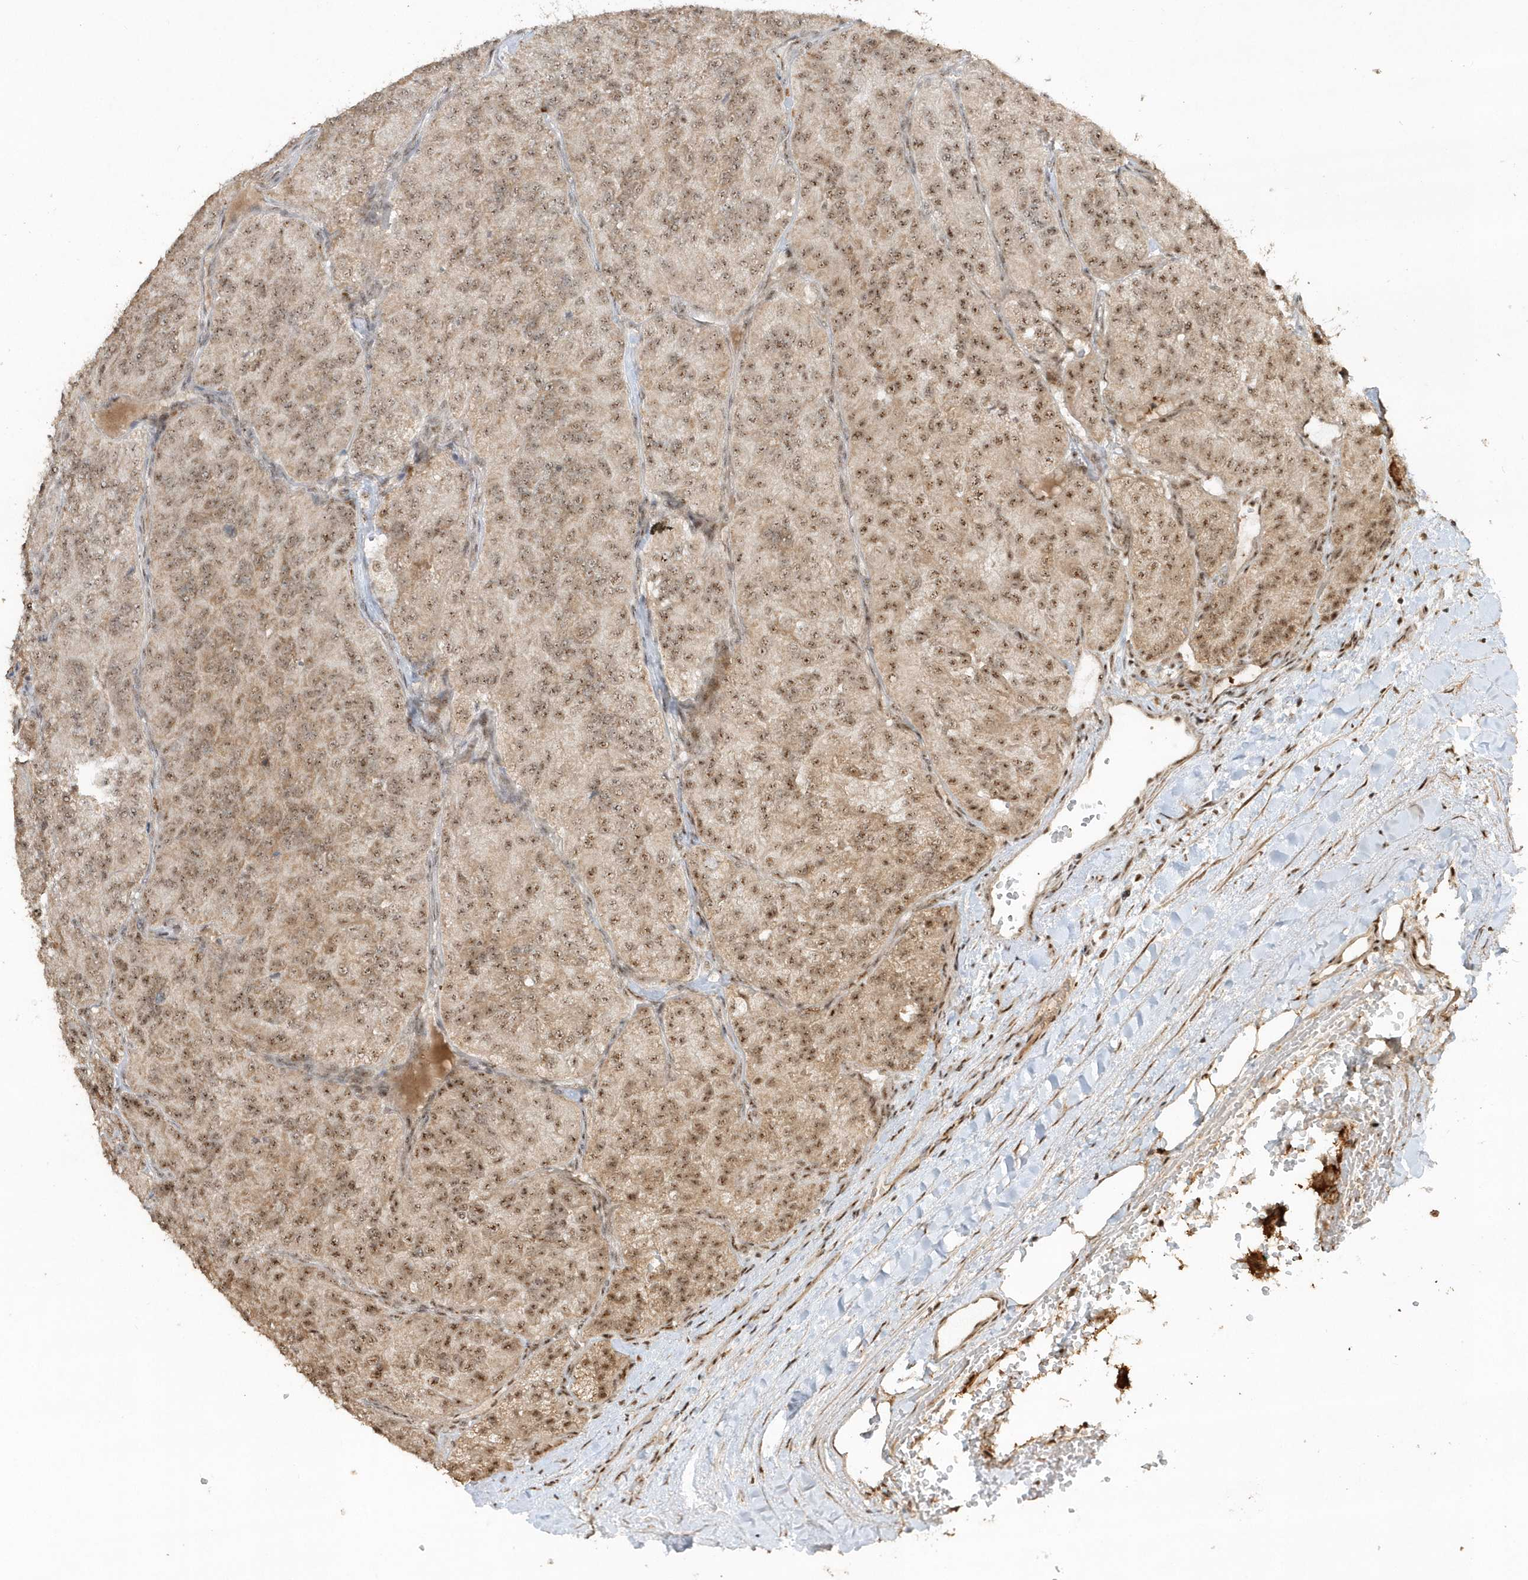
{"staining": {"intensity": "moderate", "quantity": ">75%", "location": "nuclear"}, "tissue": "renal cancer", "cell_type": "Tumor cells", "image_type": "cancer", "snomed": [{"axis": "morphology", "description": "Adenocarcinoma, NOS"}, {"axis": "topography", "description": "Kidney"}], "caption": "Tumor cells reveal medium levels of moderate nuclear positivity in about >75% of cells in renal cancer.", "gene": "POLR3B", "patient": {"sex": "female", "age": 63}}